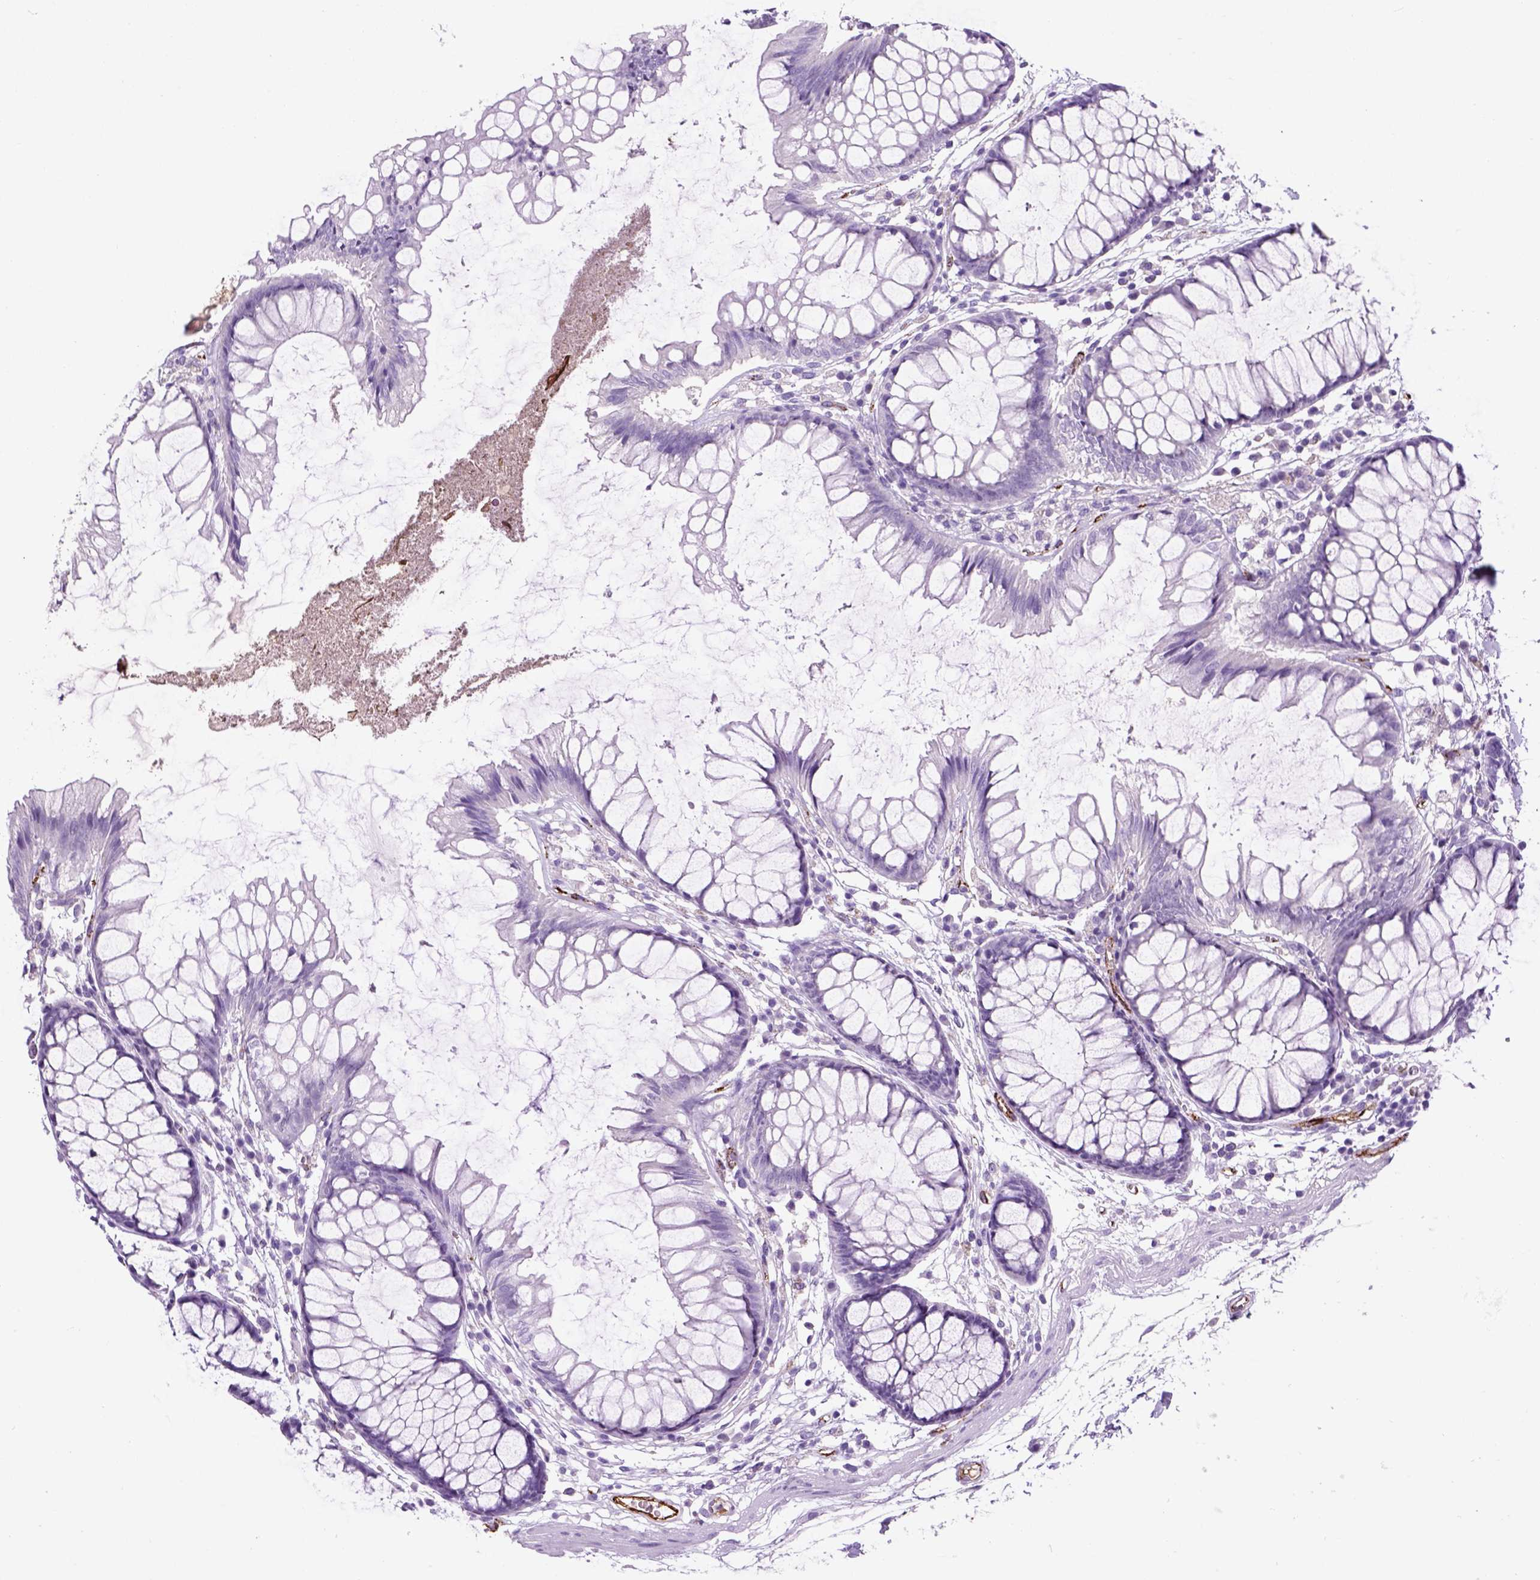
{"staining": {"intensity": "strong", "quantity": ">75%", "location": "cytoplasmic/membranous"}, "tissue": "colon", "cell_type": "Endothelial cells", "image_type": "normal", "snomed": [{"axis": "morphology", "description": "Normal tissue, NOS"}, {"axis": "morphology", "description": "Adenocarcinoma, NOS"}, {"axis": "topography", "description": "Colon"}], "caption": "Strong cytoplasmic/membranous expression is seen in about >75% of endothelial cells in benign colon. Using DAB (3,3'-diaminobenzidine) (brown) and hematoxylin (blue) stains, captured at high magnification using brightfield microscopy.", "gene": "VWF", "patient": {"sex": "male", "age": 65}}